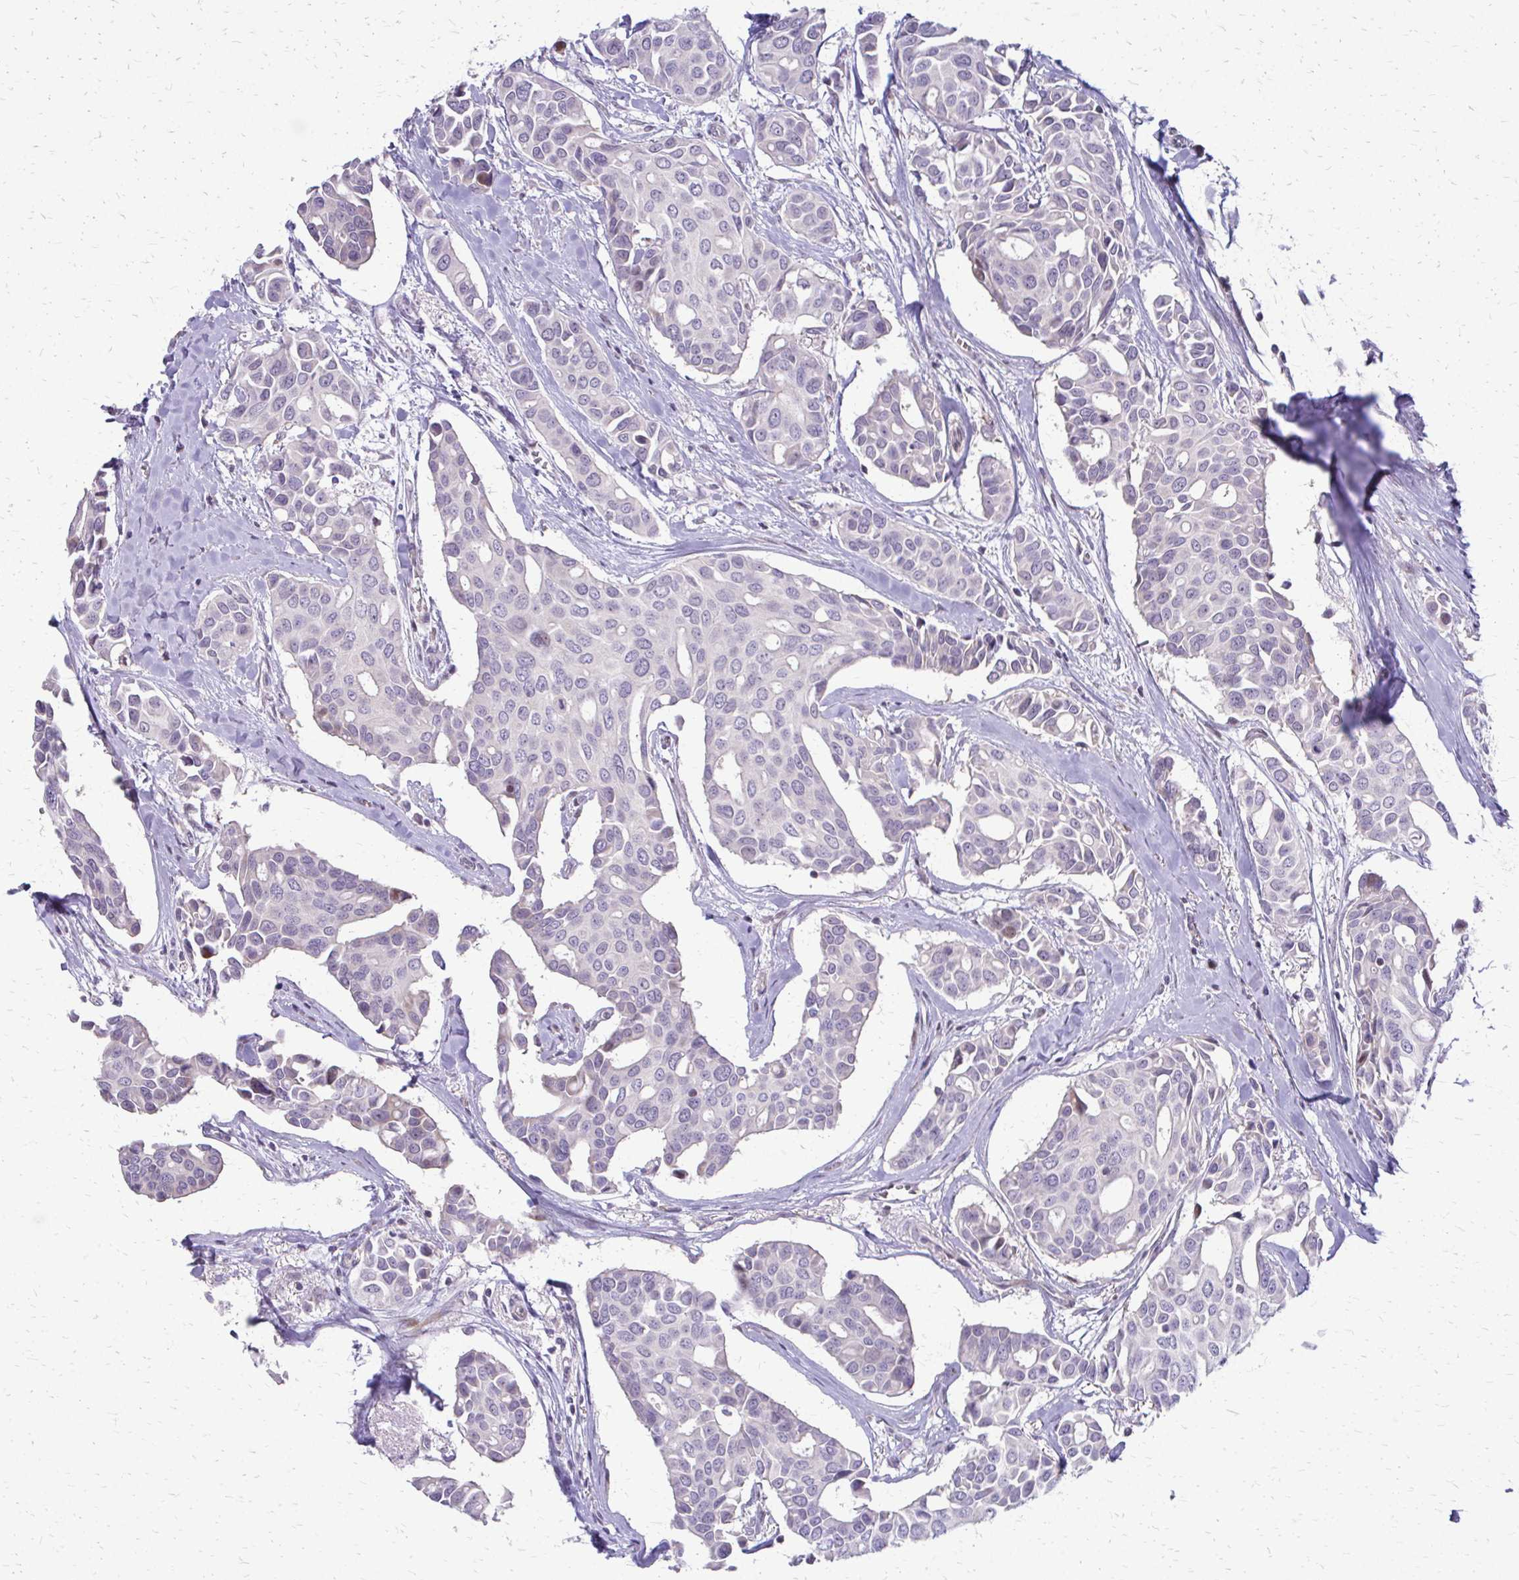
{"staining": {"intensity": "negative", "quantity": "none", "location": "none"}, "tissue": "breast cancer", "cell_type": "Tumor cells", "image_type": "cancer", "snomed": [{"axis": "morphology", "description": "Duct carcinoma"}, {"axis": "topography", "description": "Breast"}], "caption": "Photomicrograph shows no significant protein expression in tumor cells of breast cancer.", "gene": "PPDPFL", "patient": {"sex": "female", "age": 54}}